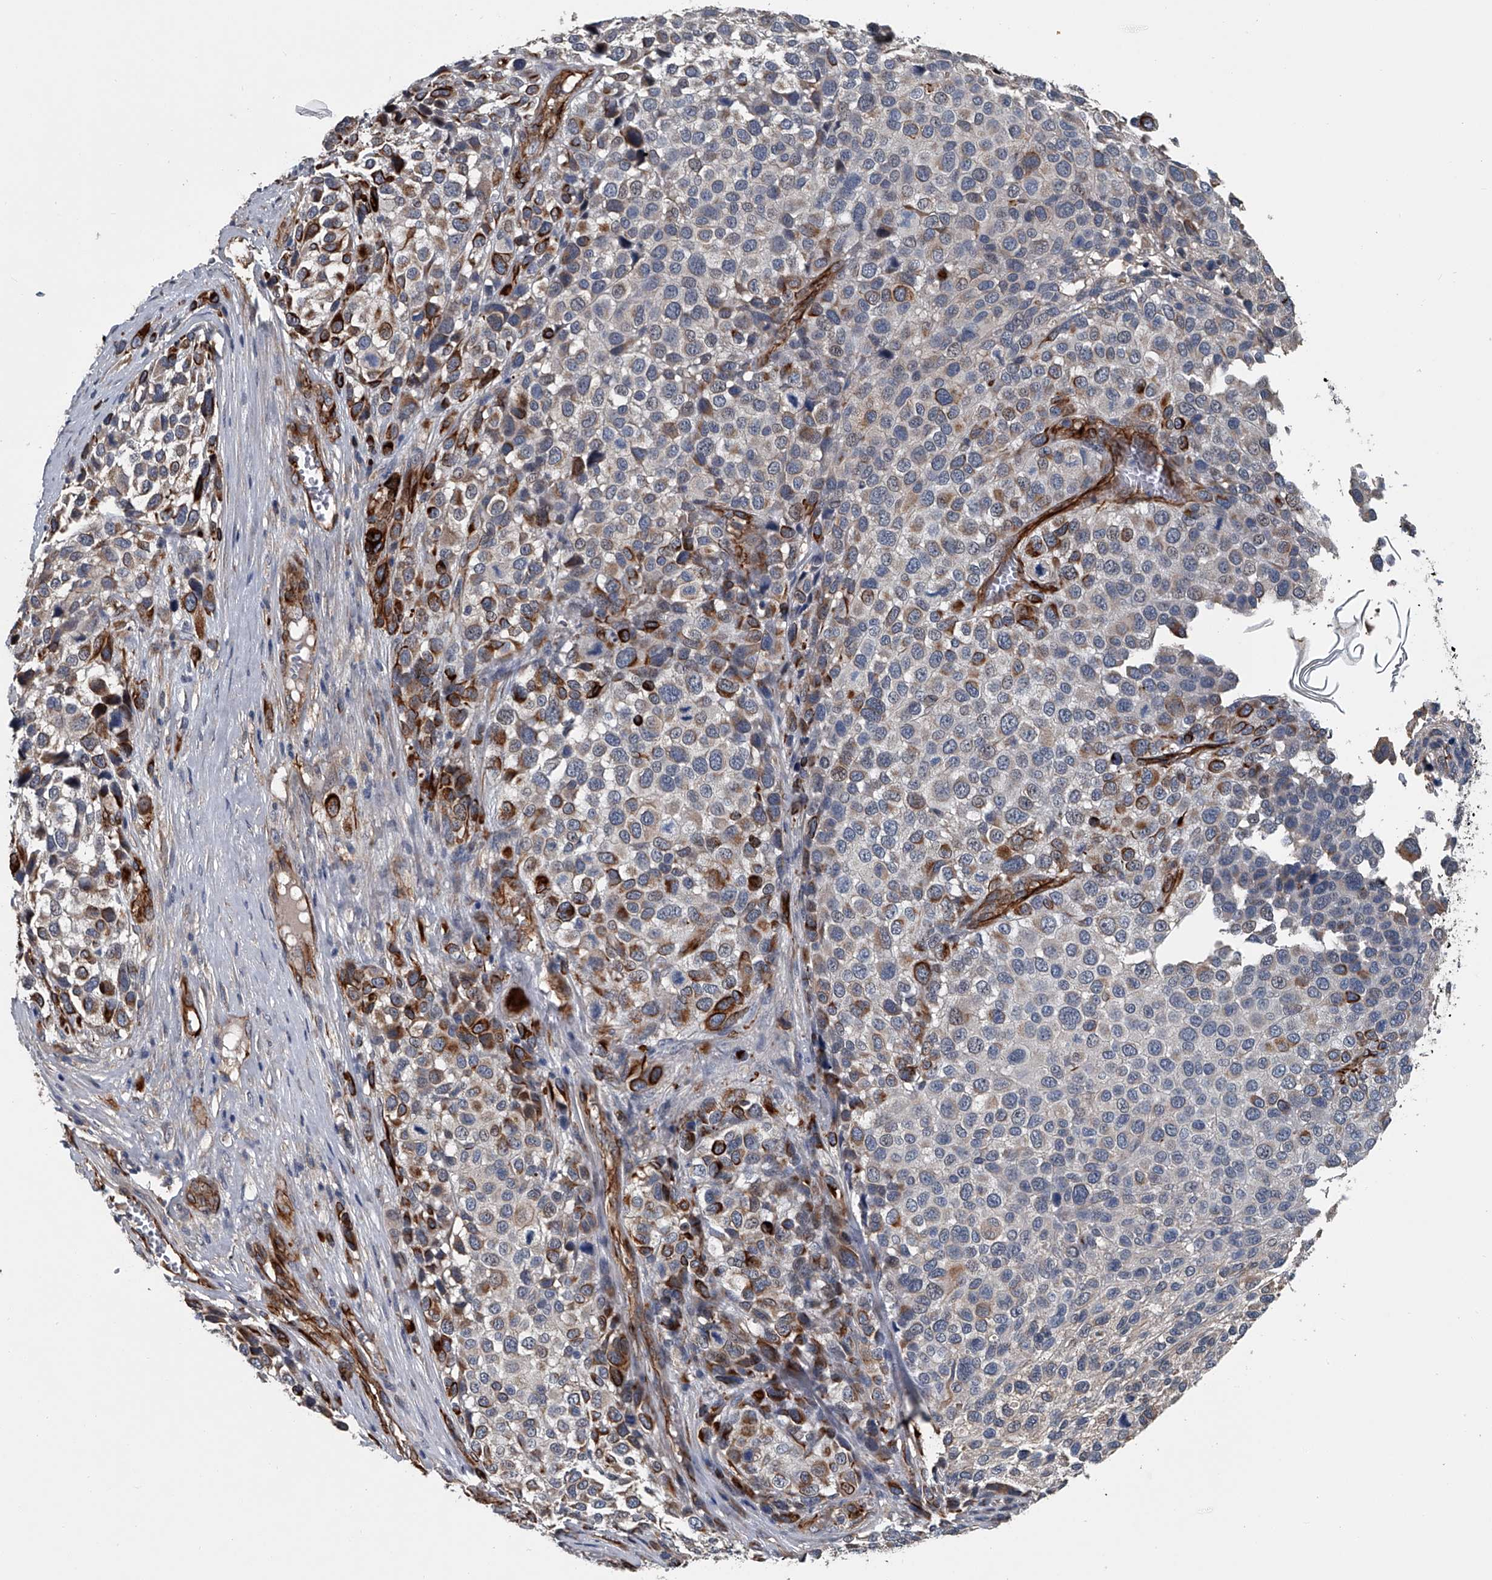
{"staining": {"intensity": "strong", "quantity": "<25%", "location": "cytoplasmic/membranous"}, "tissue": "melanoma", "cell_type": "Tumor cells", "image_type": "cancer", "snomed": [{"axis": "morphology", "description": "Malignant melanoma, NOS"}, {"axis": "topography", "description": "Skin of trunk"}], "caption": "Immunohistochemical staining of human malignant melanoma exhibits strong cytoplasmic/membranous protein expression in about <25% of tumor cells.", "gene": "LDLRAD2", "patient": {"sex": "male", "age": 71}}